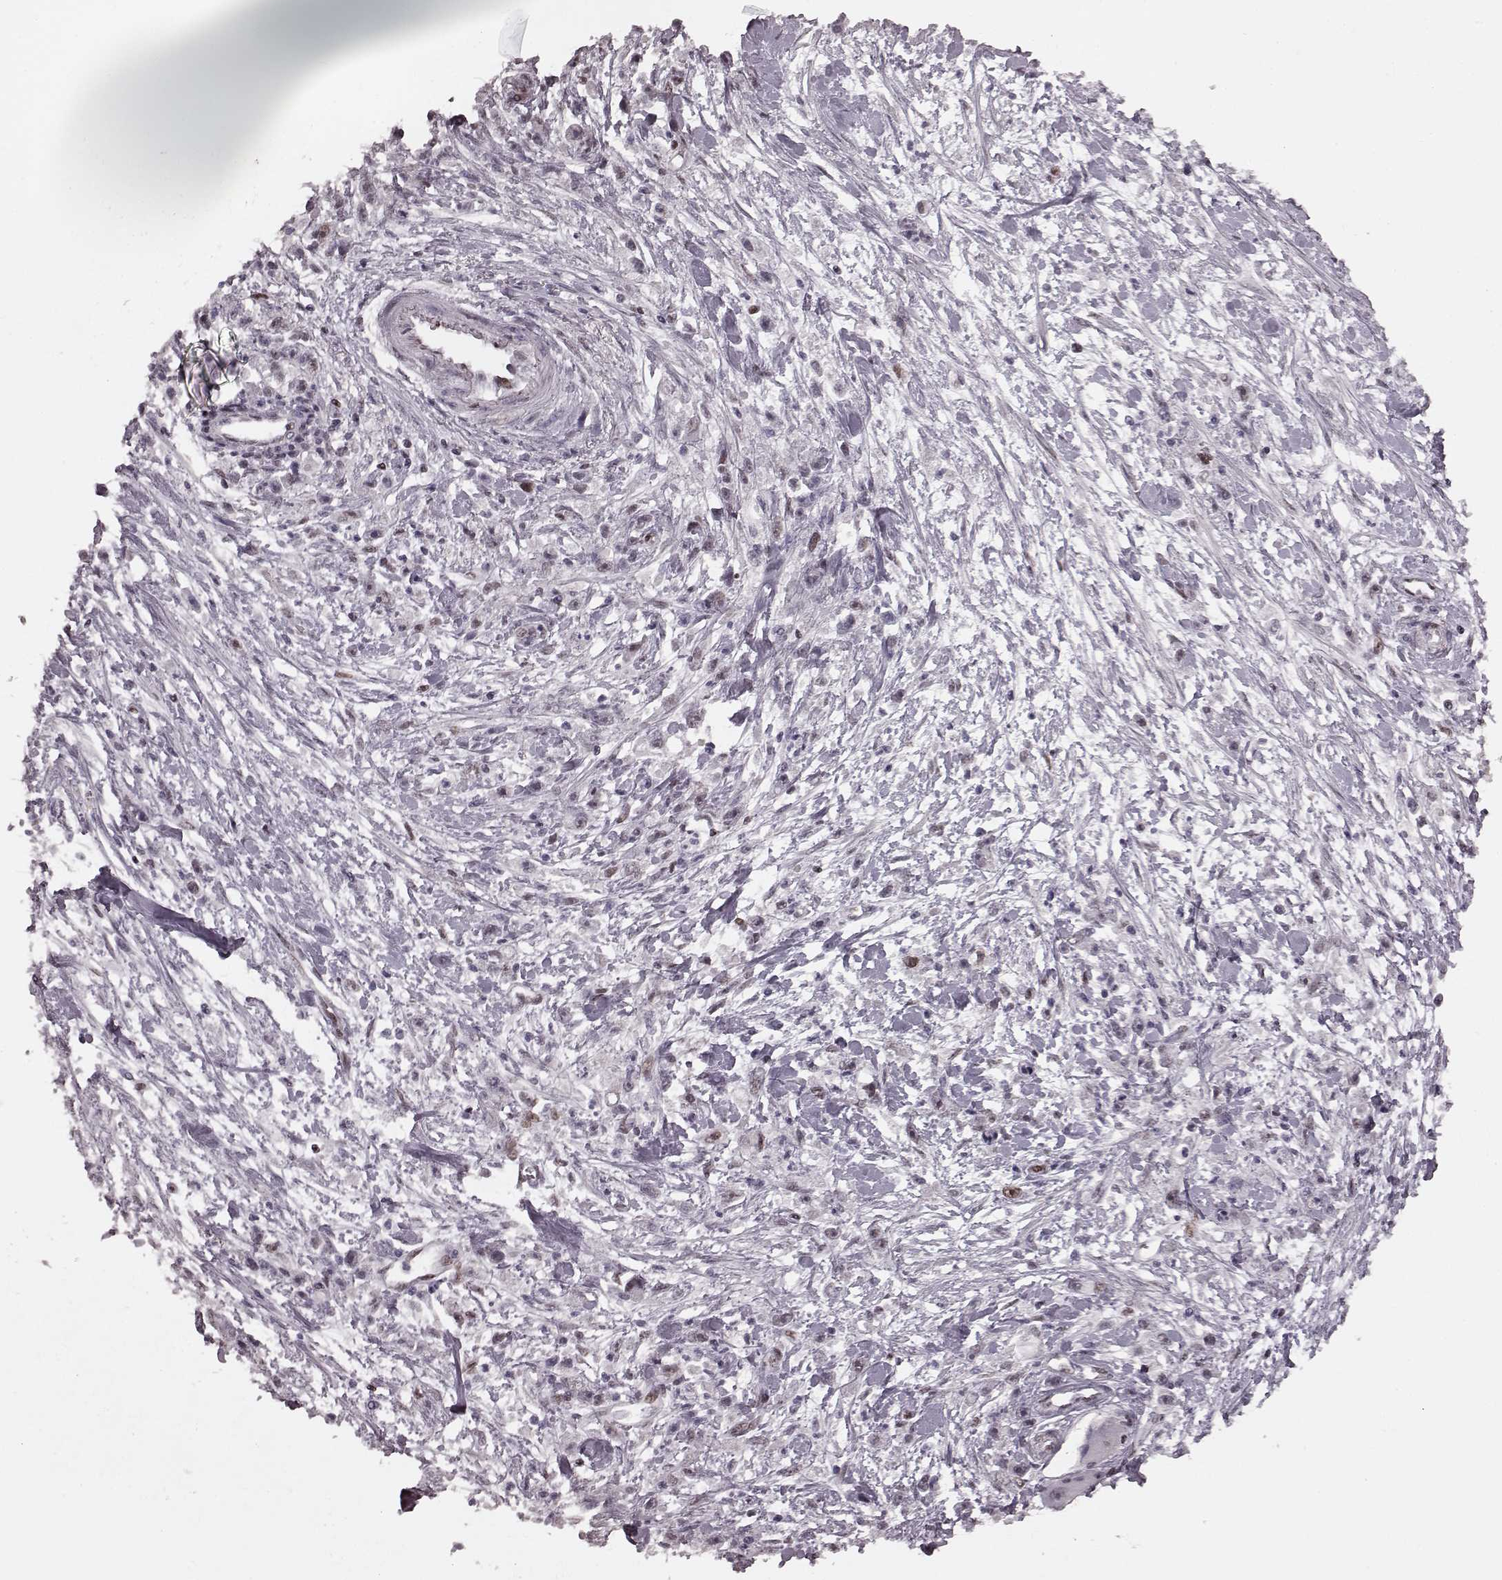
{"staining": {"intensity": "moderate", "quantity": "<25%", "location": "nuclear"}, "tissue": "stomach cancer", "cell_type": "Tumor cells", "image_type": "cancer", "snomed": [{"axis": "morphology", "description": "Adenocarcinoma, NOS"}, {"axis": "topography", "description": "Stomach"}], "caption": "Immunohistochemical staining of stomach adenocarcinoma displays low levels of moderate nuclear positivity in approximately <25% of tumor cells. Ihc stains the protein of interest in brown and the nuclei are stained blue.", "gene": "NR2C1", "patient": {"sex": "female", "age": 59}}